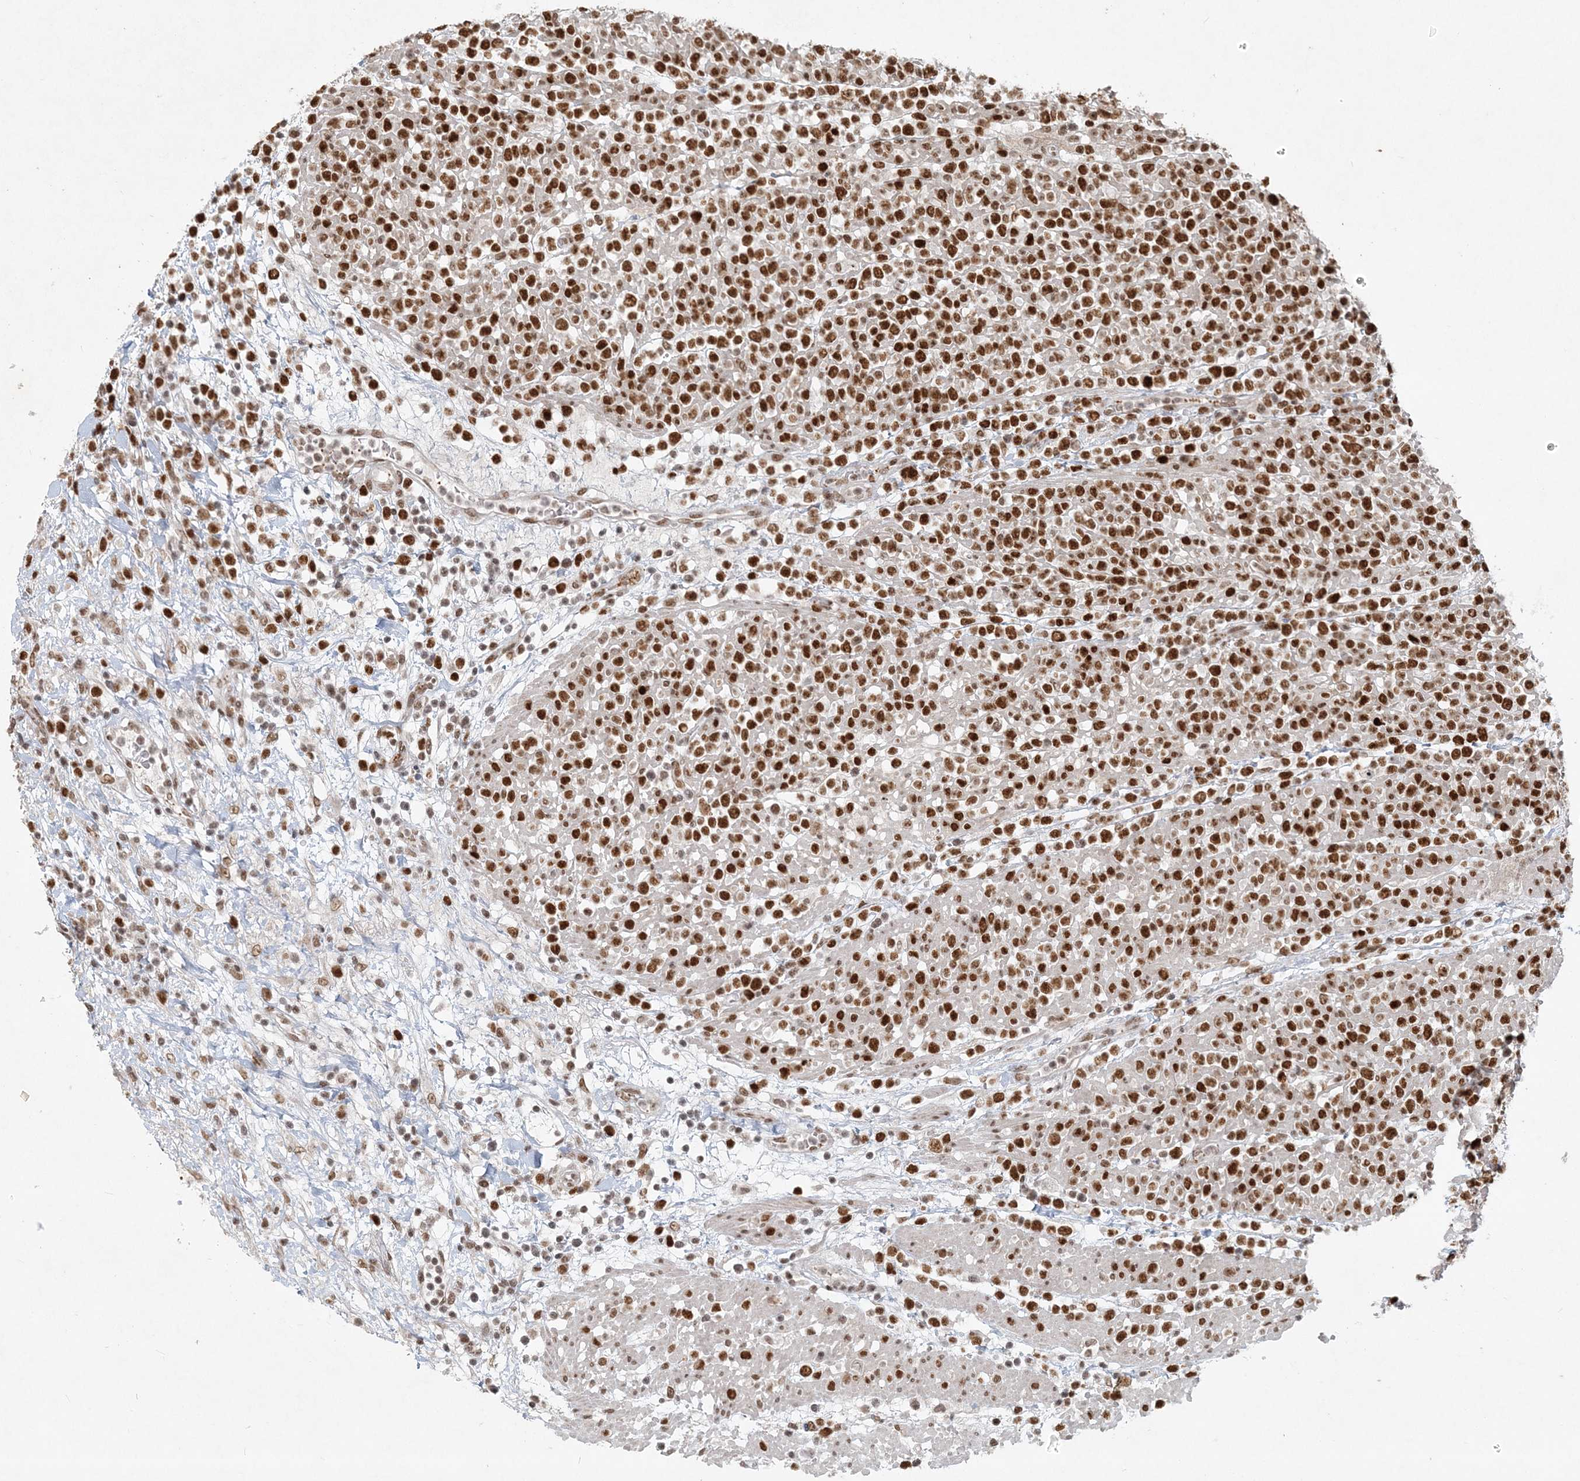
{"staining": {"intensity": "strong", "quantity": ">75%", "location": "nuclear"}, "tissue": "lymphoma", "cell_type": "Tumor cells", "image_type": "cancer", "snomed": [{"axis": "morphology", "description": "Malignant lymphoma, non-Hodgkin's type, High grade"}, {"axis": "topography", "description": "Colon"}], "caption": "Brown immunohistochemical staining in human lymphoma shows strong nuclear expression in approximately >75% of tumor cells. The staining was performed using DAB to visualize the protein expression in brown, while the nuclei were stained in blue with hematoxylin (Magnification: 20x).", "gene": "BAZ1B", "patient": {"sex": "female", "age": 53}}